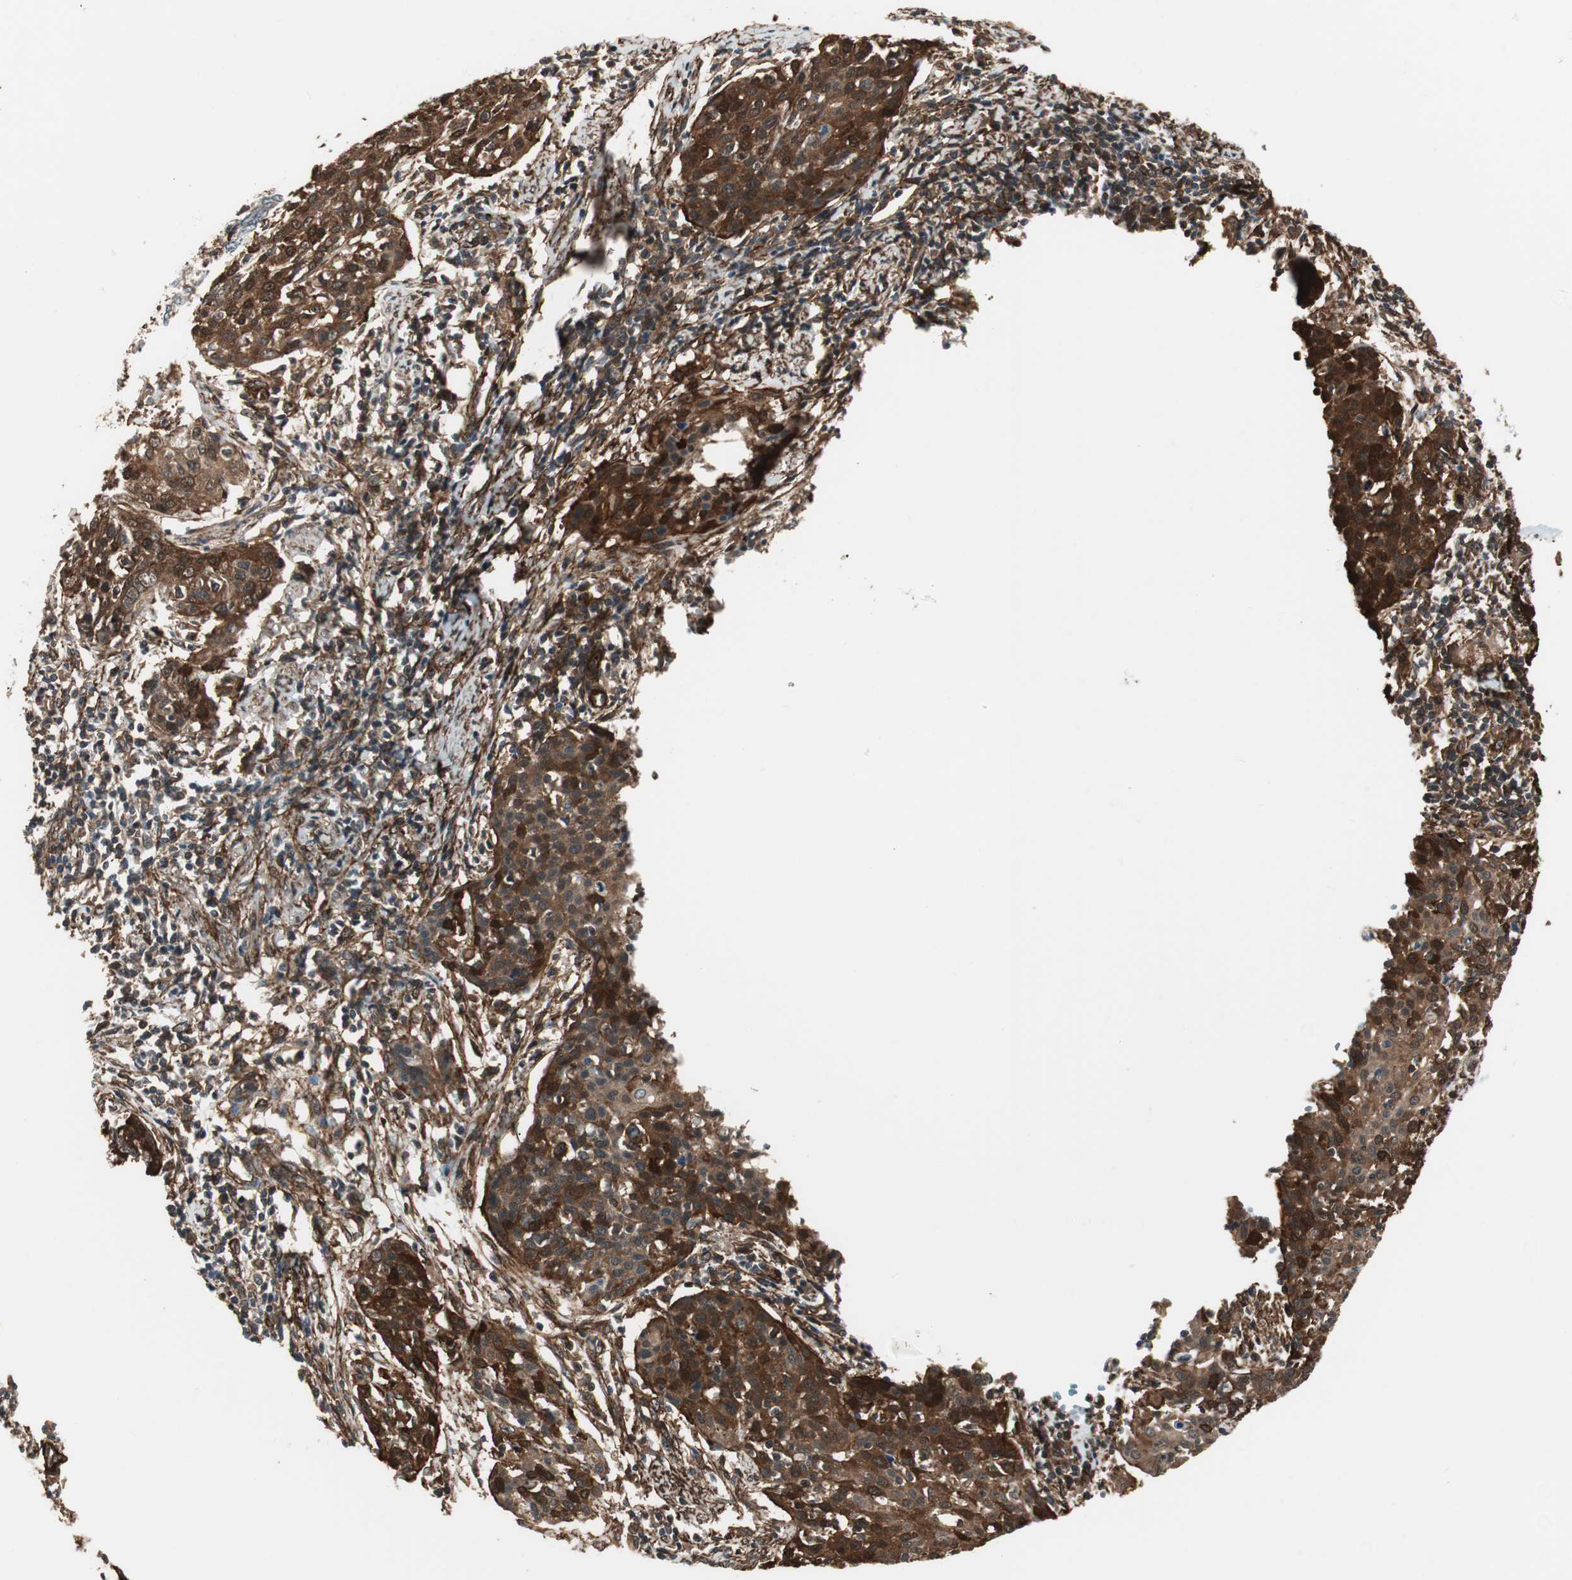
{"staining": {"intensity": "strong", "quantity": ">75%", "location": "cytoplasmic/membranous,nuclear"}, "tissue": "cervical cancer", "cell_type": "Tumor cells", "image_type": "cancer", "snomed": [{"axis": "morphology", "description": "Squamous cell carcinoma, NOS"}, {"axis": "topography", "description": "Cervix"}], "caption": "High-power microscopy captured an immunohistochemistry (IHC) image of squamous cell carcinoma (cervical), revealing strong cytoplasmic/membranous and nuclear positivity in approximately >75% of tumor cells. (Brightfield microscopy of DAB IHC at high magnification).", "gene": "PTPN11", "patient": {"sex": "female", "age": 38}}